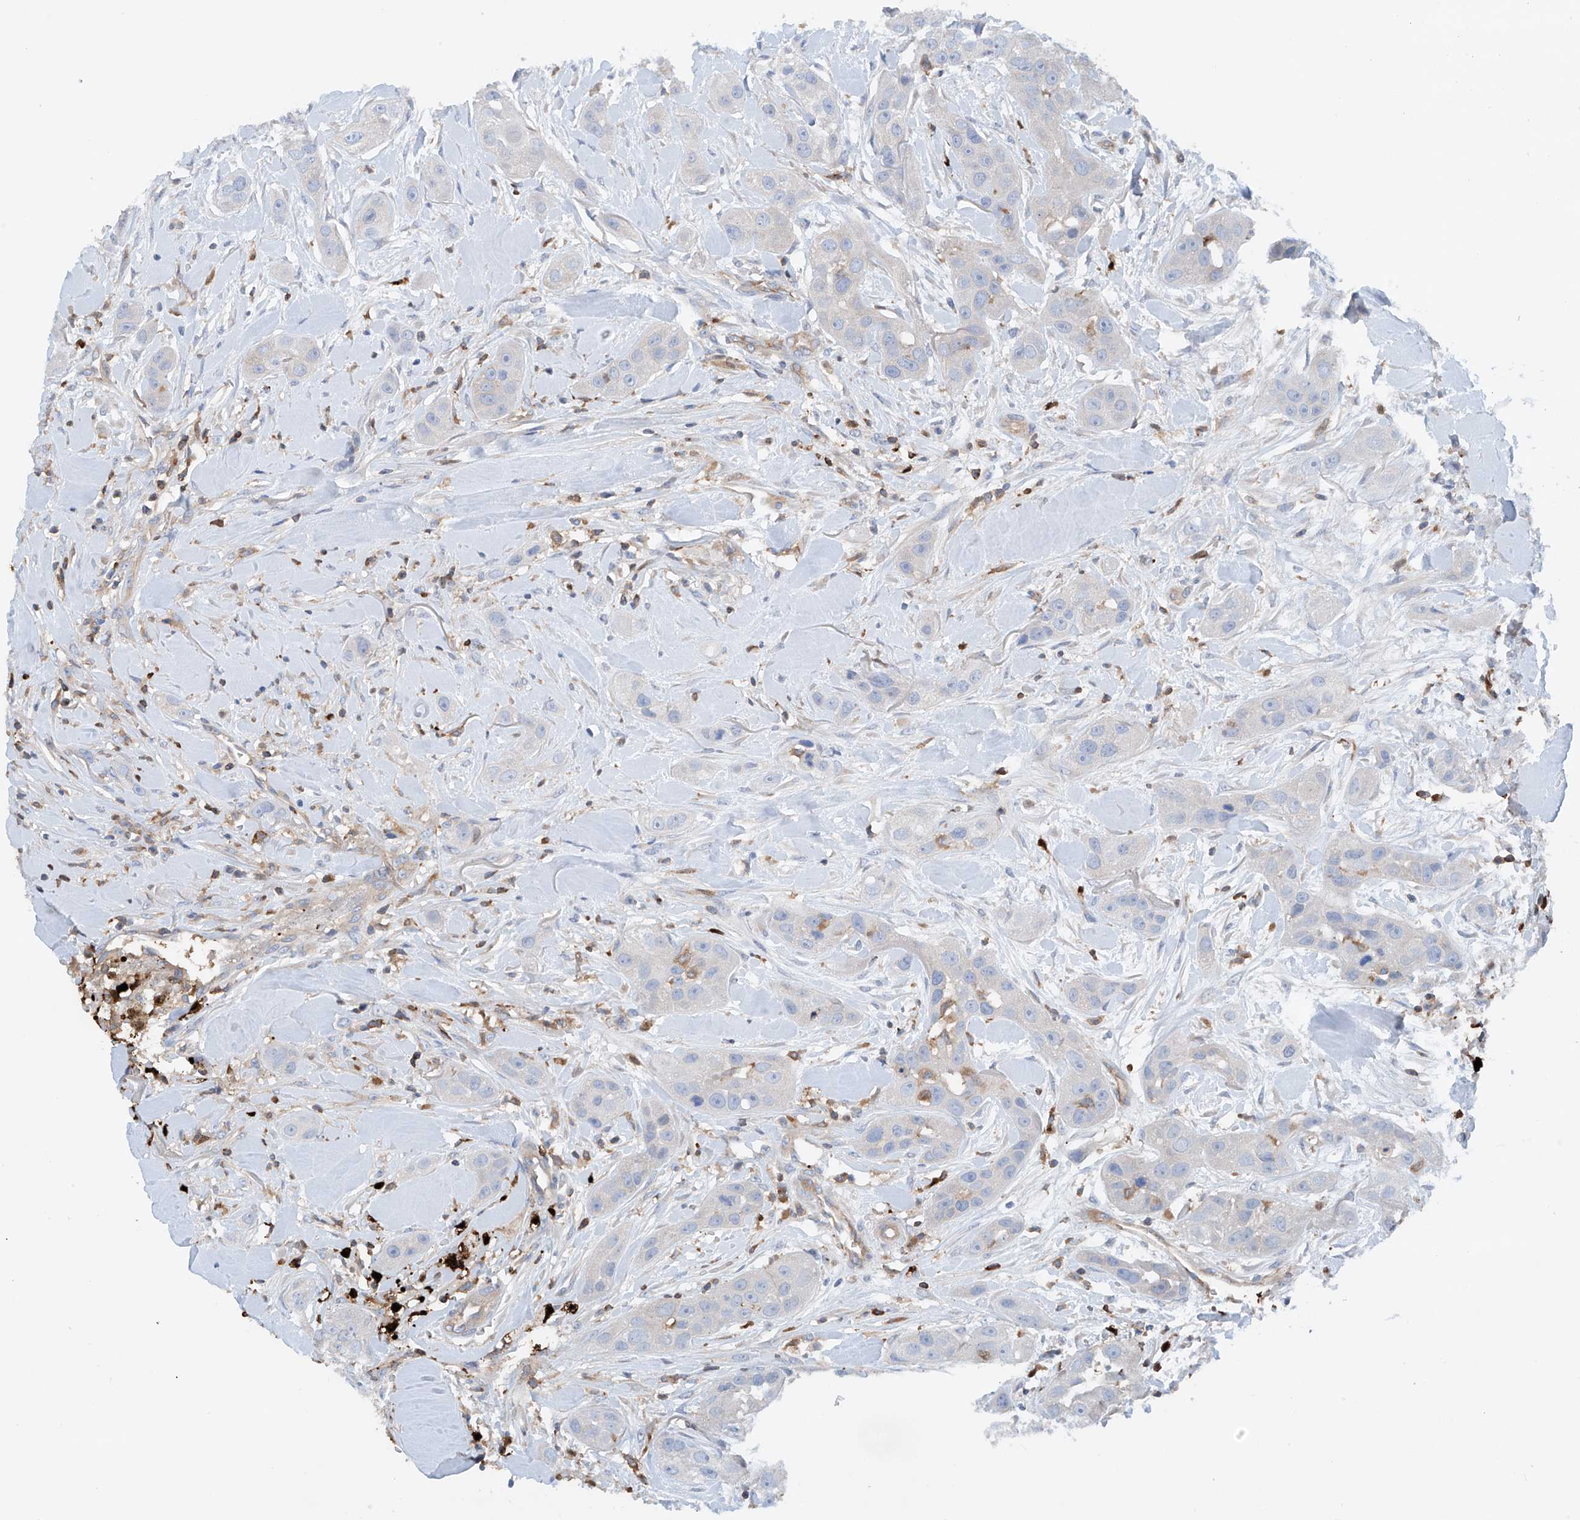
{"staining": {"intensity": "negative", "quantity": "none", "location": "none"}, "tissue": "head and neck cancer", "cell_type": "Tumor cells", "image_type": "cancer", "snomed": [{"axis": "morphology", "description": "Normal tissue, NOS"}, {"axis": "morphology", "description": "Squamous cell carcinoma, NOS"}, {"axis": "topography", "description": "Skeletal muscle"}, {"axis": "topography", "description": "Head-Neck"}], "caption": "A photomicrograph of head and neck squamous cell carcinoma stained for a protein shows no brown staining in tumor cells.", "gene": "PHACTR2", "patient": {"sex": "male", "age": 51}}